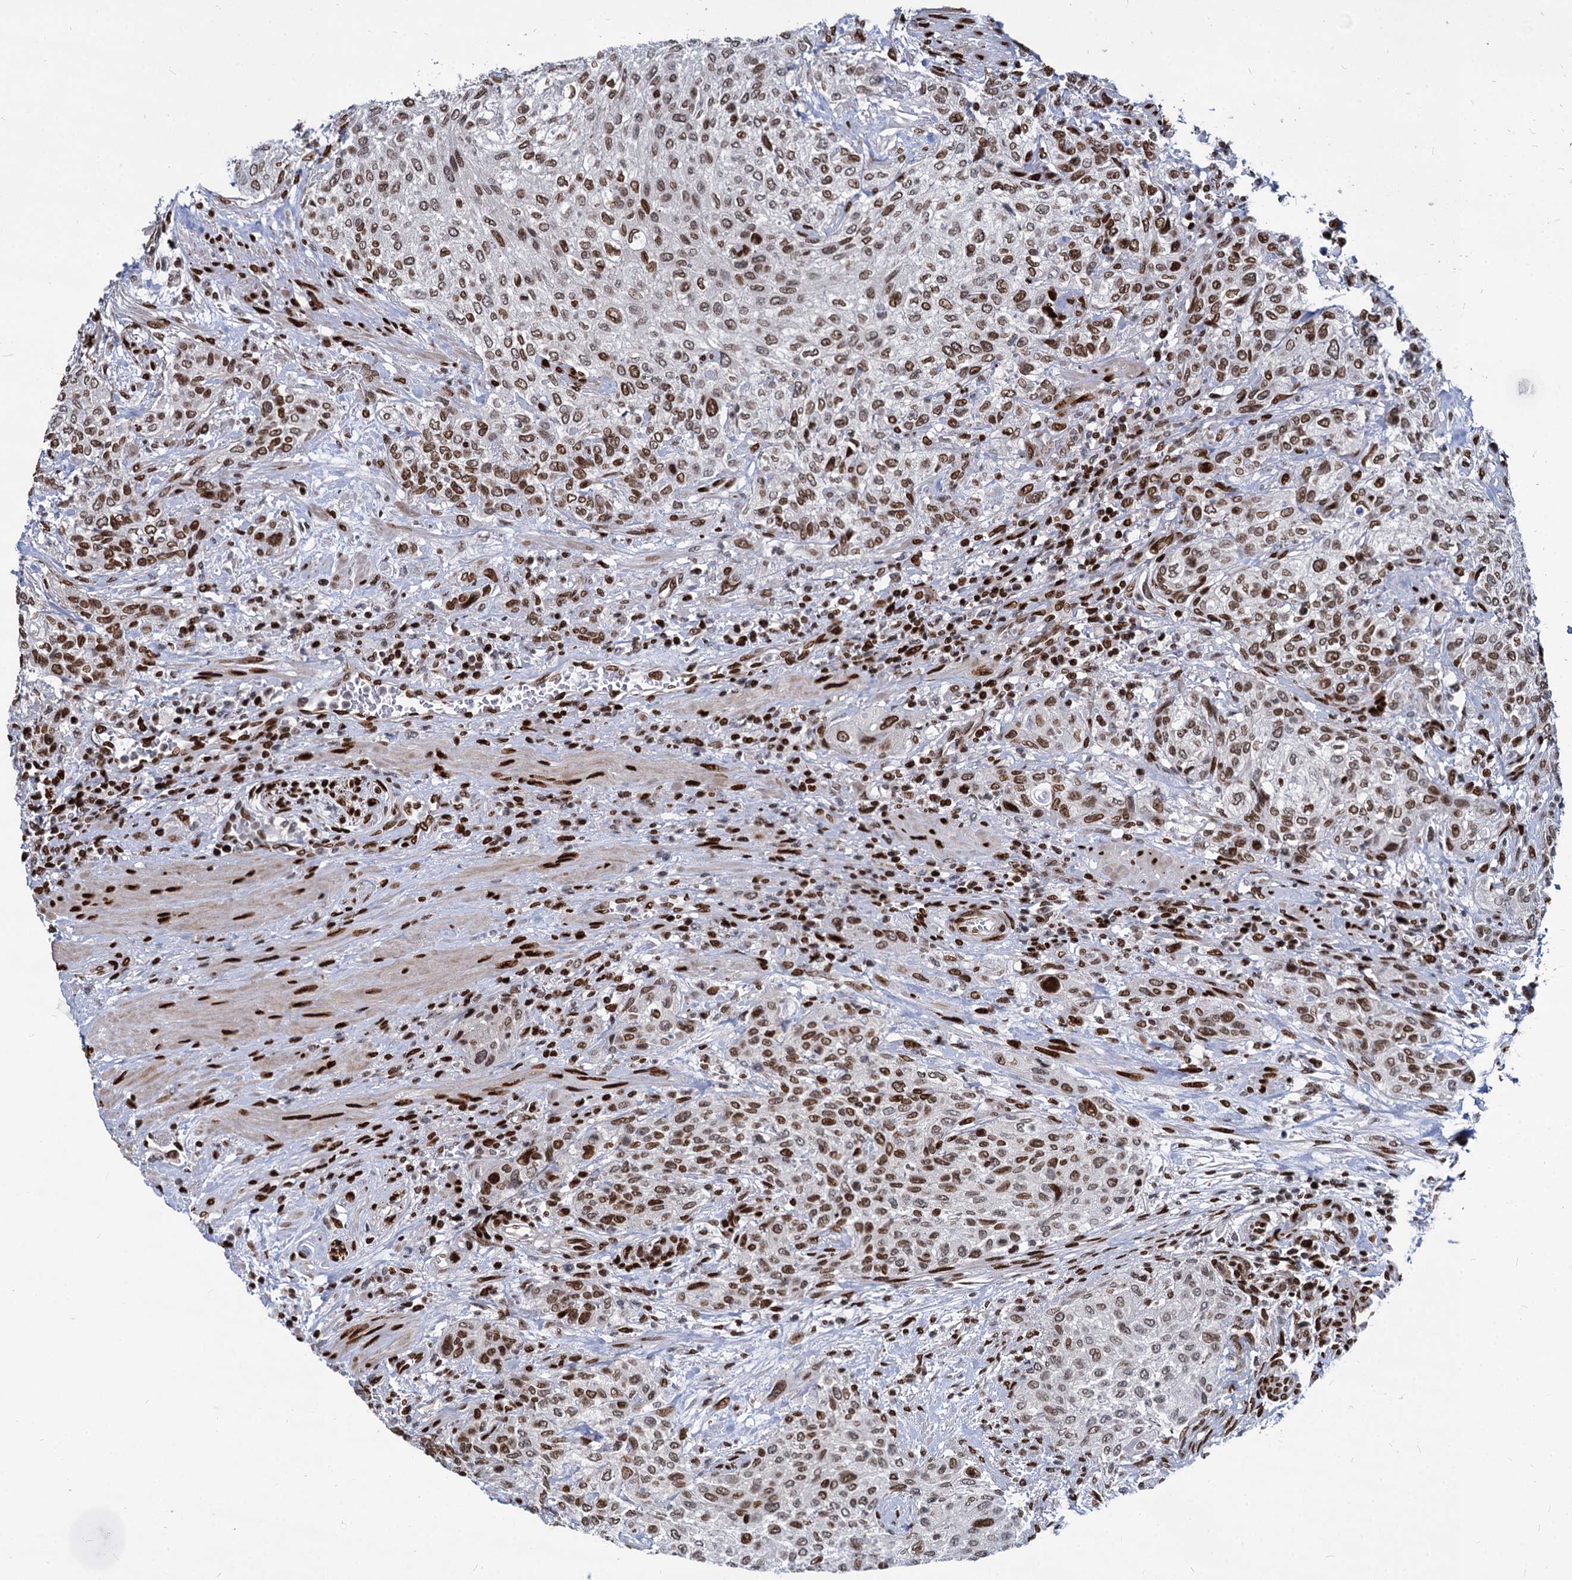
{"staining": {"intensity": "moderate", "quantity": ">75%", "location": "nuclear"}, "tissue": "urothelial cancer", "cell_type": "Tumor cells", "image_type": "cancer", "snomed": [{"axis": "morphology", "description": "Normal tissue, NOS"}, {"axis": "morphology", "description": "Urothelial carcinoma, NOS"}, {"axis": "topography", "description": "Urinary bladder"}, {"axis": "topography", "description": "Peripheral nerve tissue"}], "caption": "Approximately >75% of tumor cells in human urothelial cancer exhibit moderate nuclear protein expression as visualized by brown immunohistochemical staining.", "gene": "MECP2", "patient": {"sex": "male", "age": 35}}